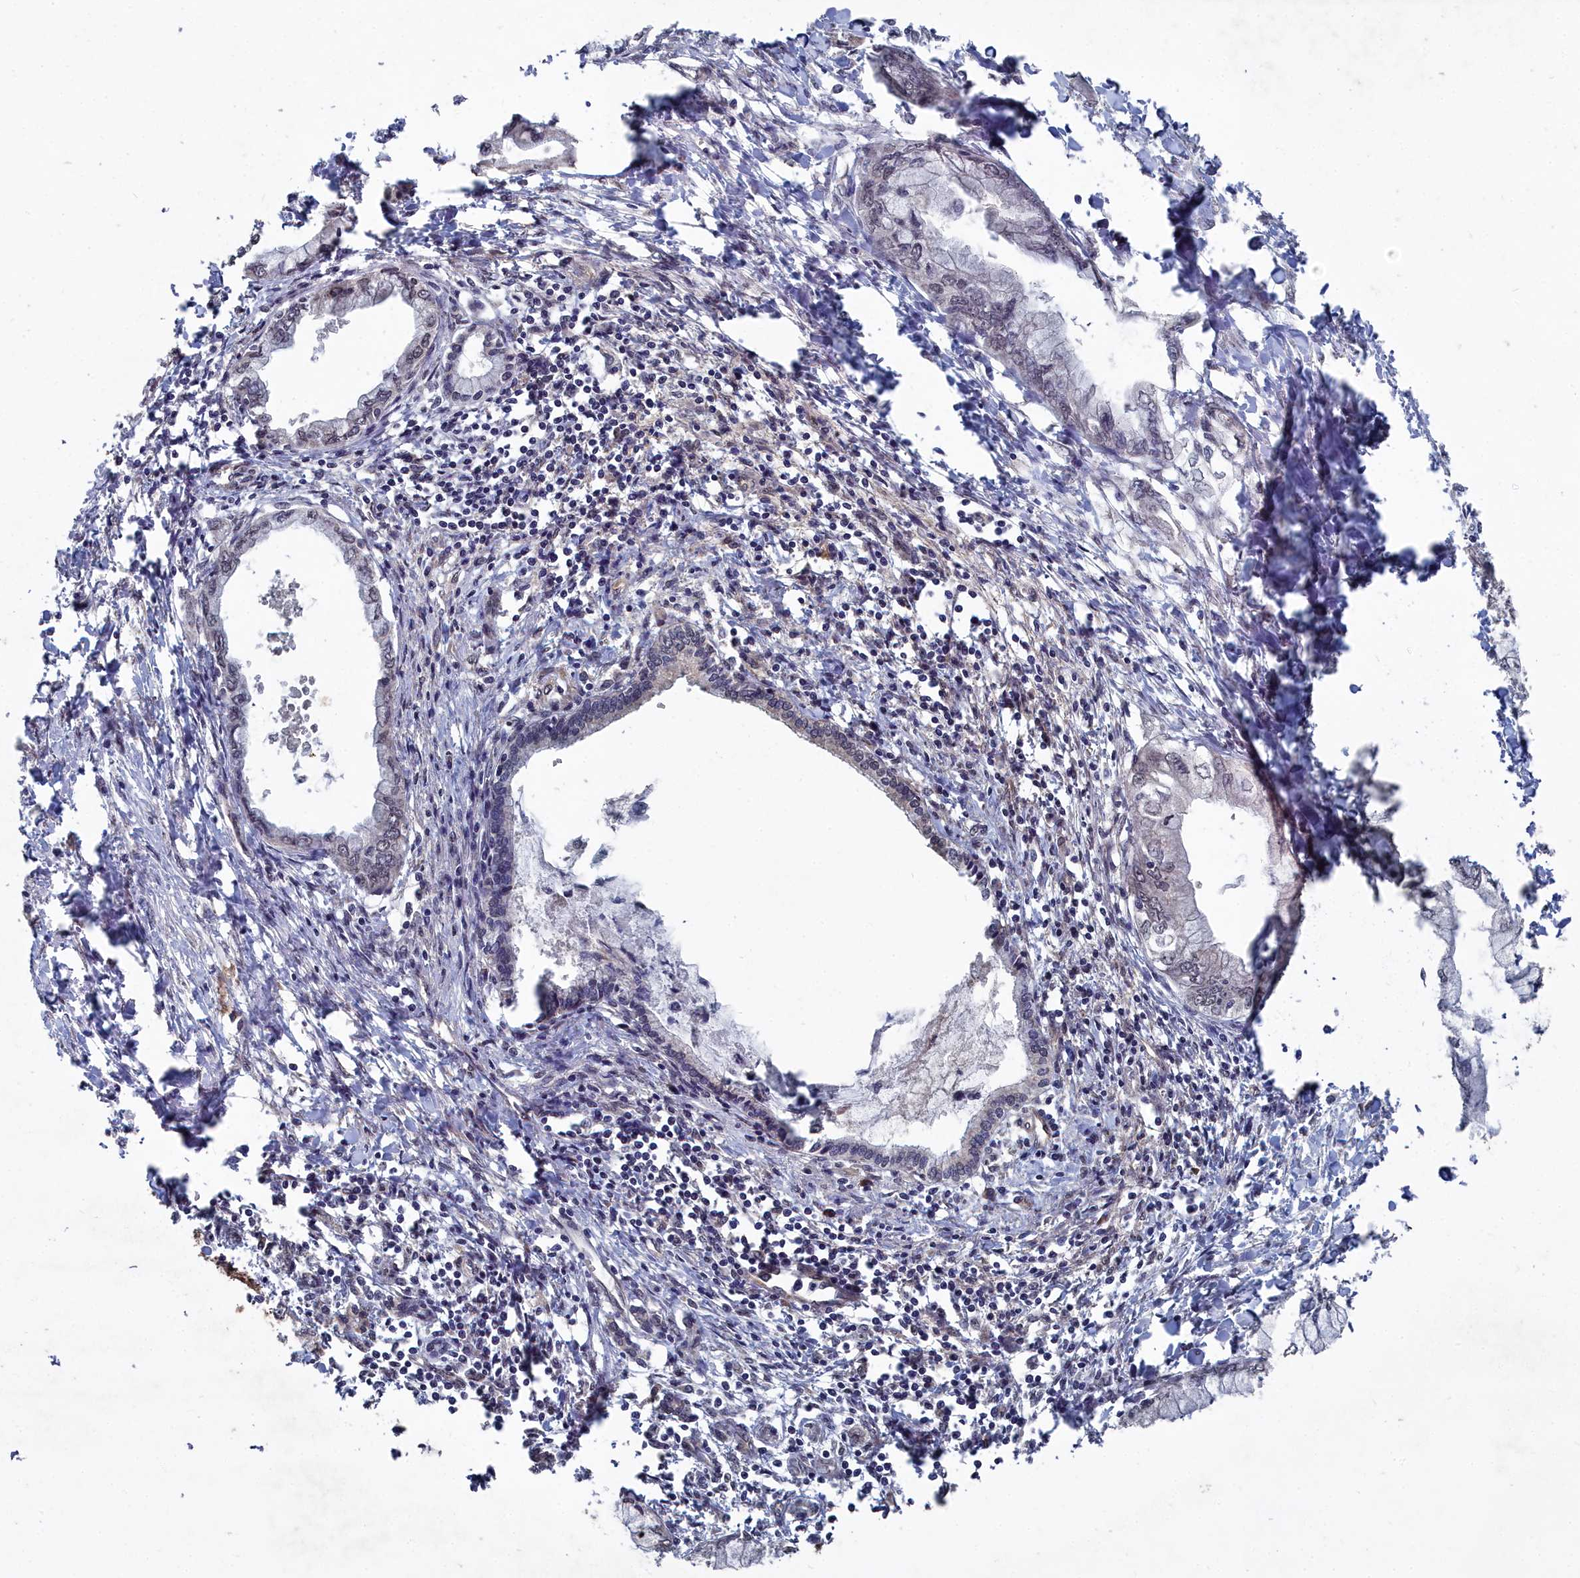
{"staining": {"intensity": "weak", "quantity": "25%-75%", "location": "nuclear"}, "tissue": "pancreatic cancer", "cell_type": "Tumor cells", "image_type": "cancer", "snomed": [{"axis": "morphology", "description": "Adenocarcinoma, NOS"}, {"axis": "topography", "description": "Pancreas"}], "caption": "Protein staining by IHC demonstrates weak nuclear positivity in about 25%-75% of tumor cells in pancreatic cancer (adenocarcinoma). (IHC, brightfield microscopy, high magnification).", "gene": "CCNP", "patient": {"sex": "male", "age": 48}}